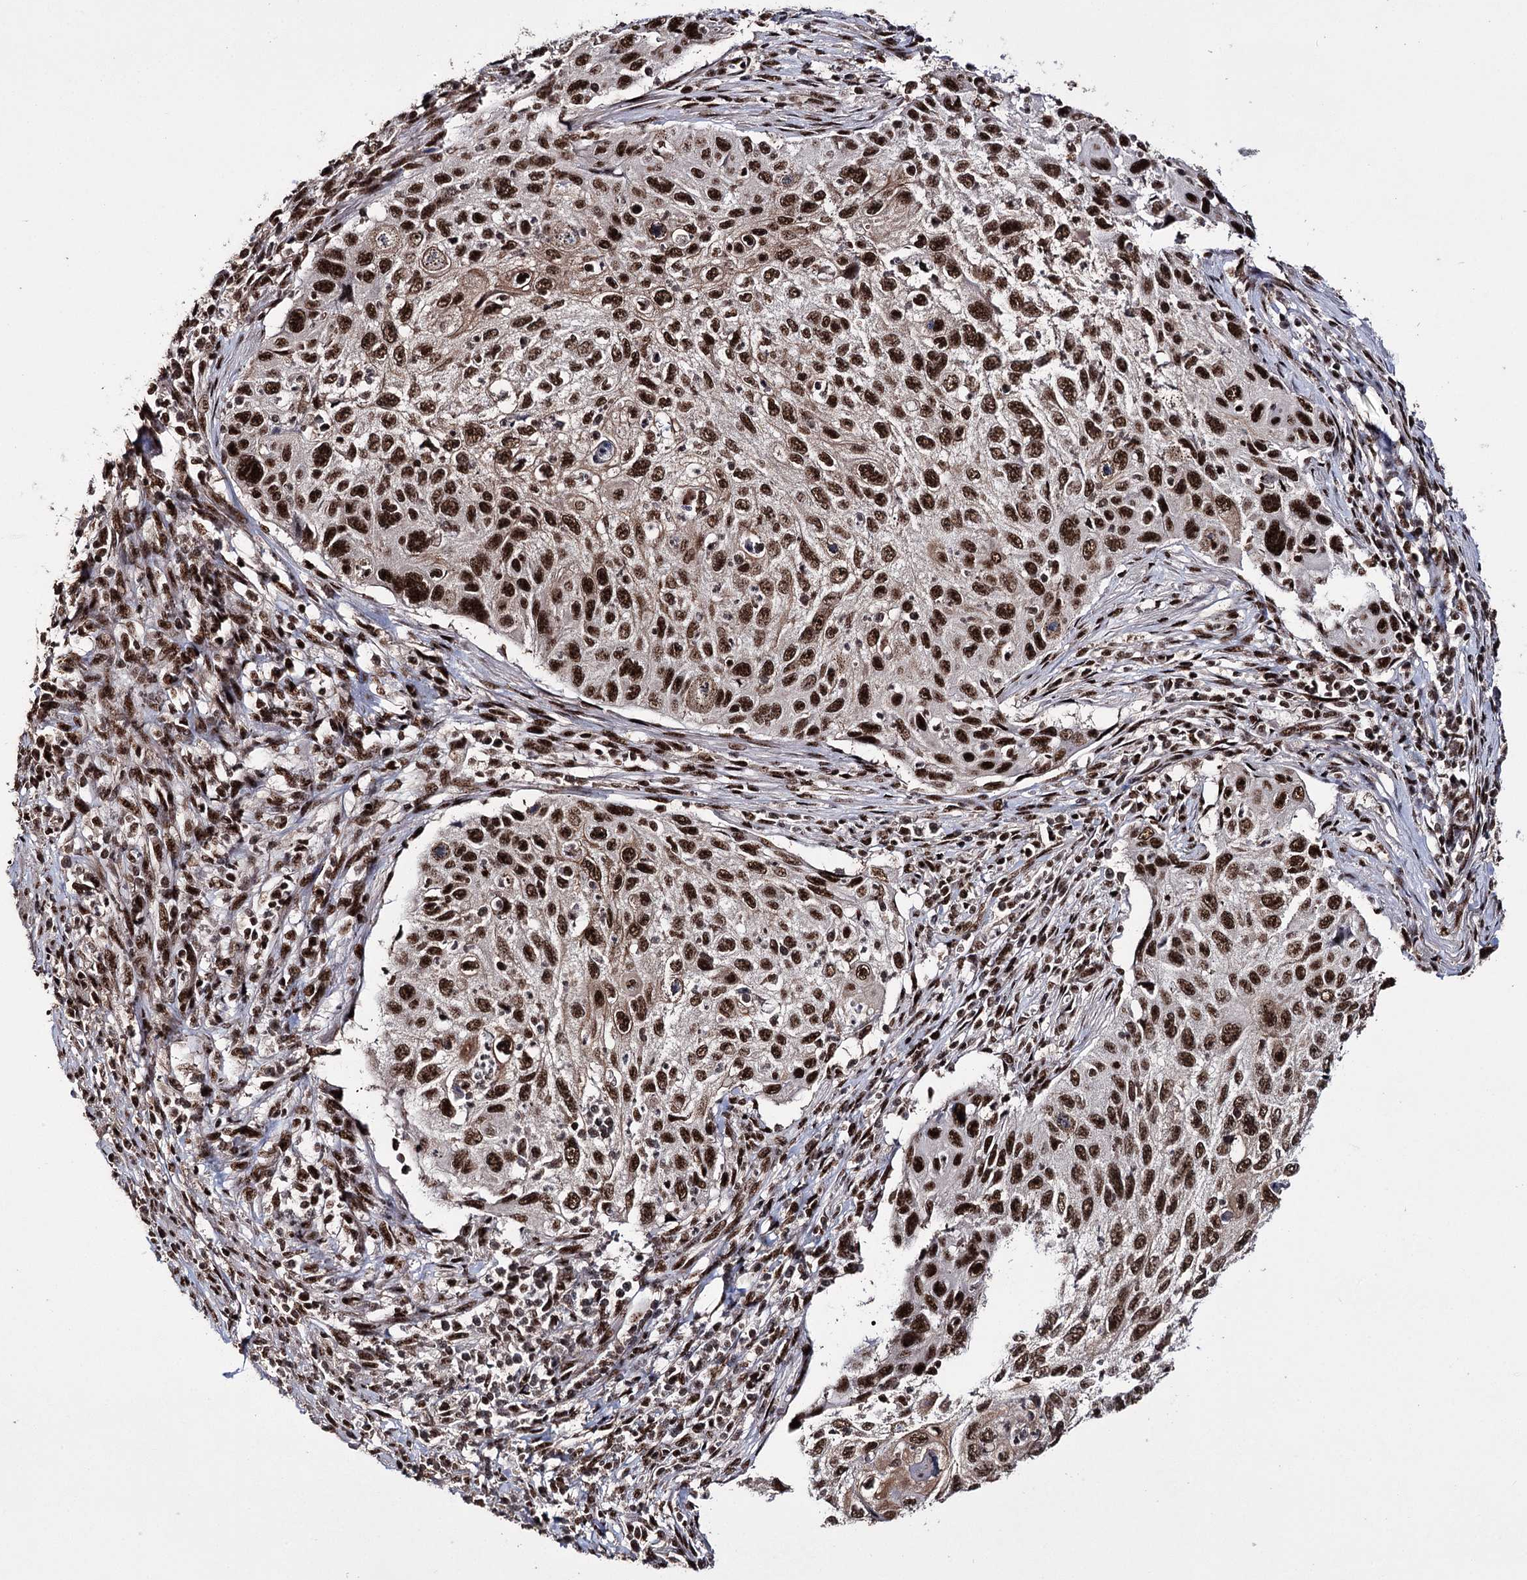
{"staining": {"intensity": "strong", "quantity": ">75%", "location": "nuclear"}, "tissue": "cervical cancer", "cell_type": "Tumor cells", "image_type": "cancer", "snomed": [{"axis": "morphology", "description": "Squamous cell carcinoma, NOS"}, {"axis": "topography", "description": "Cervix"}], "caption": "The histopathology image displays immunohistochemical staining of cervical cancer (squamous cell carcinoma). There is strong nuclear positivity is seen in about >75% of tumor cells. The protein is stained brown, and the nuclei are stained in blue (DAB (3,3'-diaminobenzidine) IHC with brightfield microscopy, high magnification).", "gene": "PRPF40A", "patient": {"sex": "female", "age": 70}}